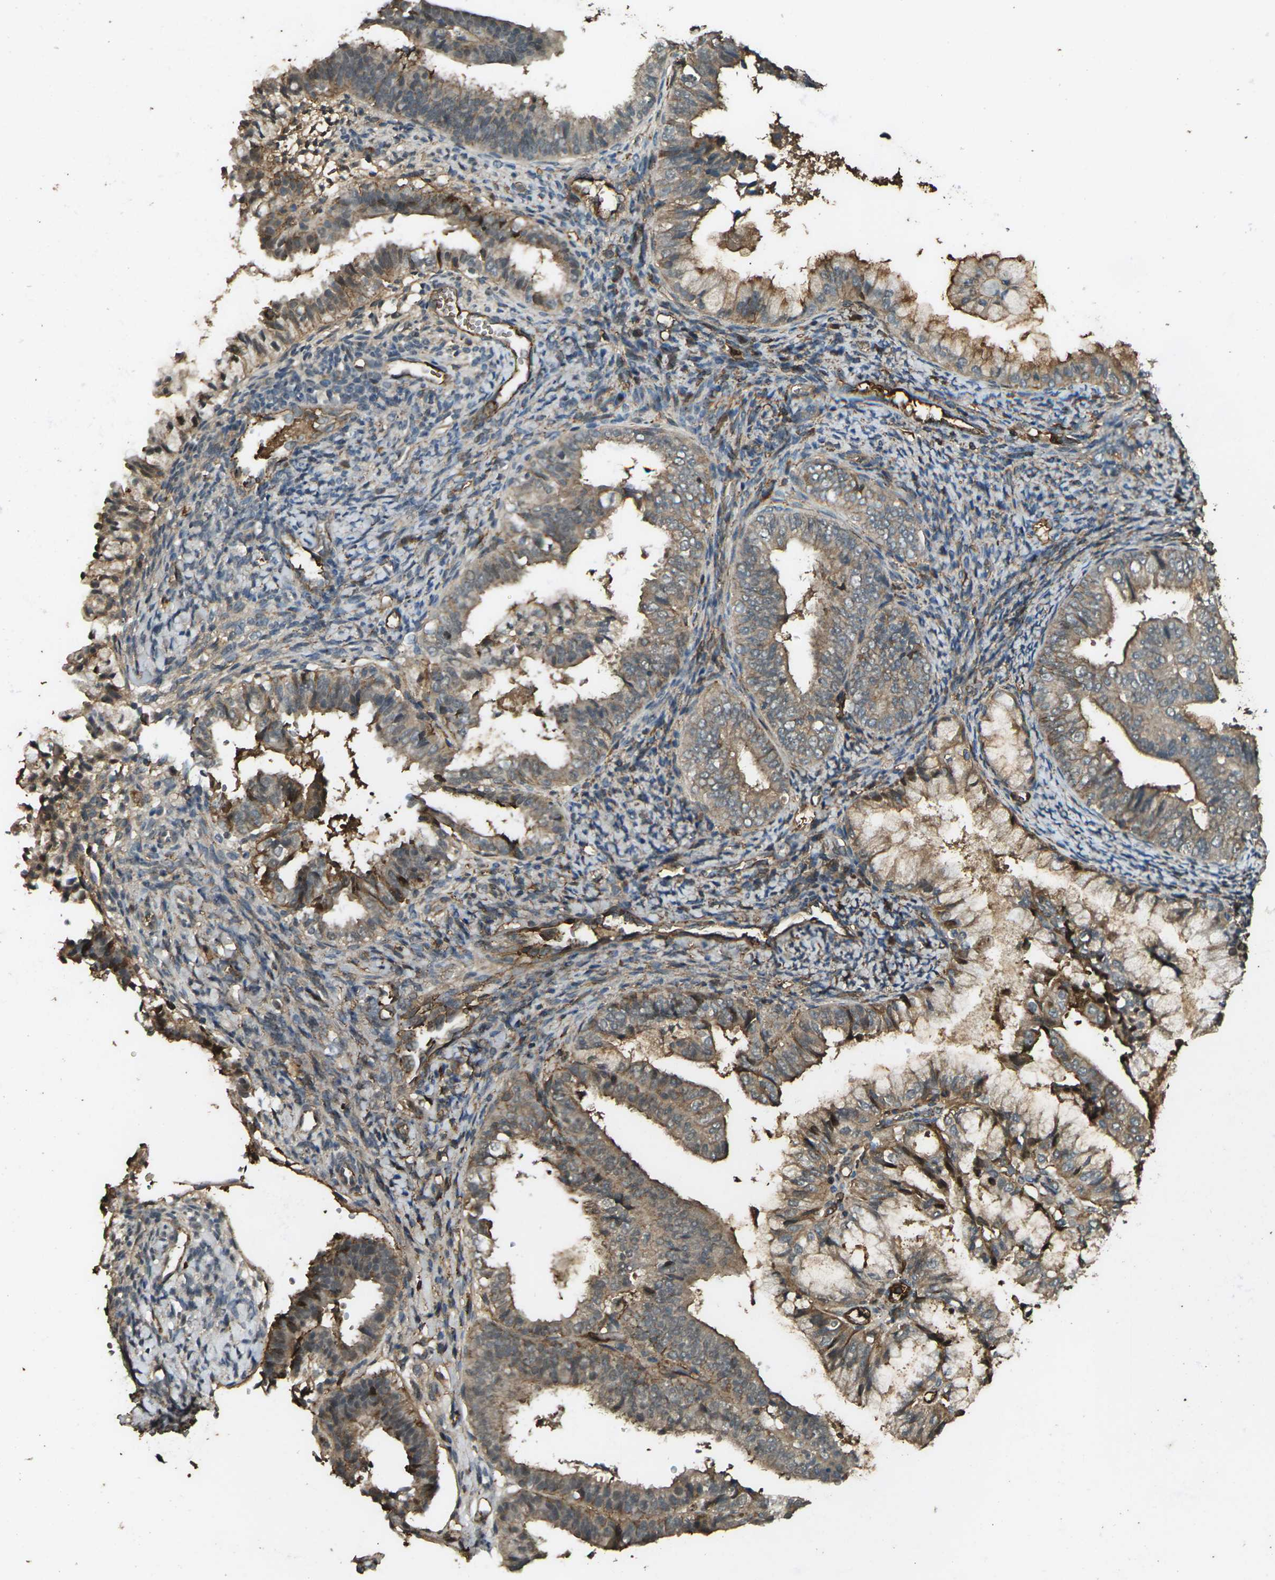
{"staining": {"intensity": "moderate", "quantity": "25%-75%", "location": "cytoplasmic/membranous"}, "tissue": "endometrial cancer", "cell_type": "Tumor cells", "image_type": "cancer", "snomed": [{"axis": "morphology", "description": "Adenocarcinoma, NOS"}, {"axis": "topography", "description": "Endometrium"}], "caption": "IHC image of endometrial cancer (adenocarcinoma) stained for a protein (brown), which reveals medium levels of moderate cytoplasmic/membranous positivity in approximately 25%-75% of tumor cells.", "gene": "CYP1B1", "patient": {"sex": "female", "age": 63}}